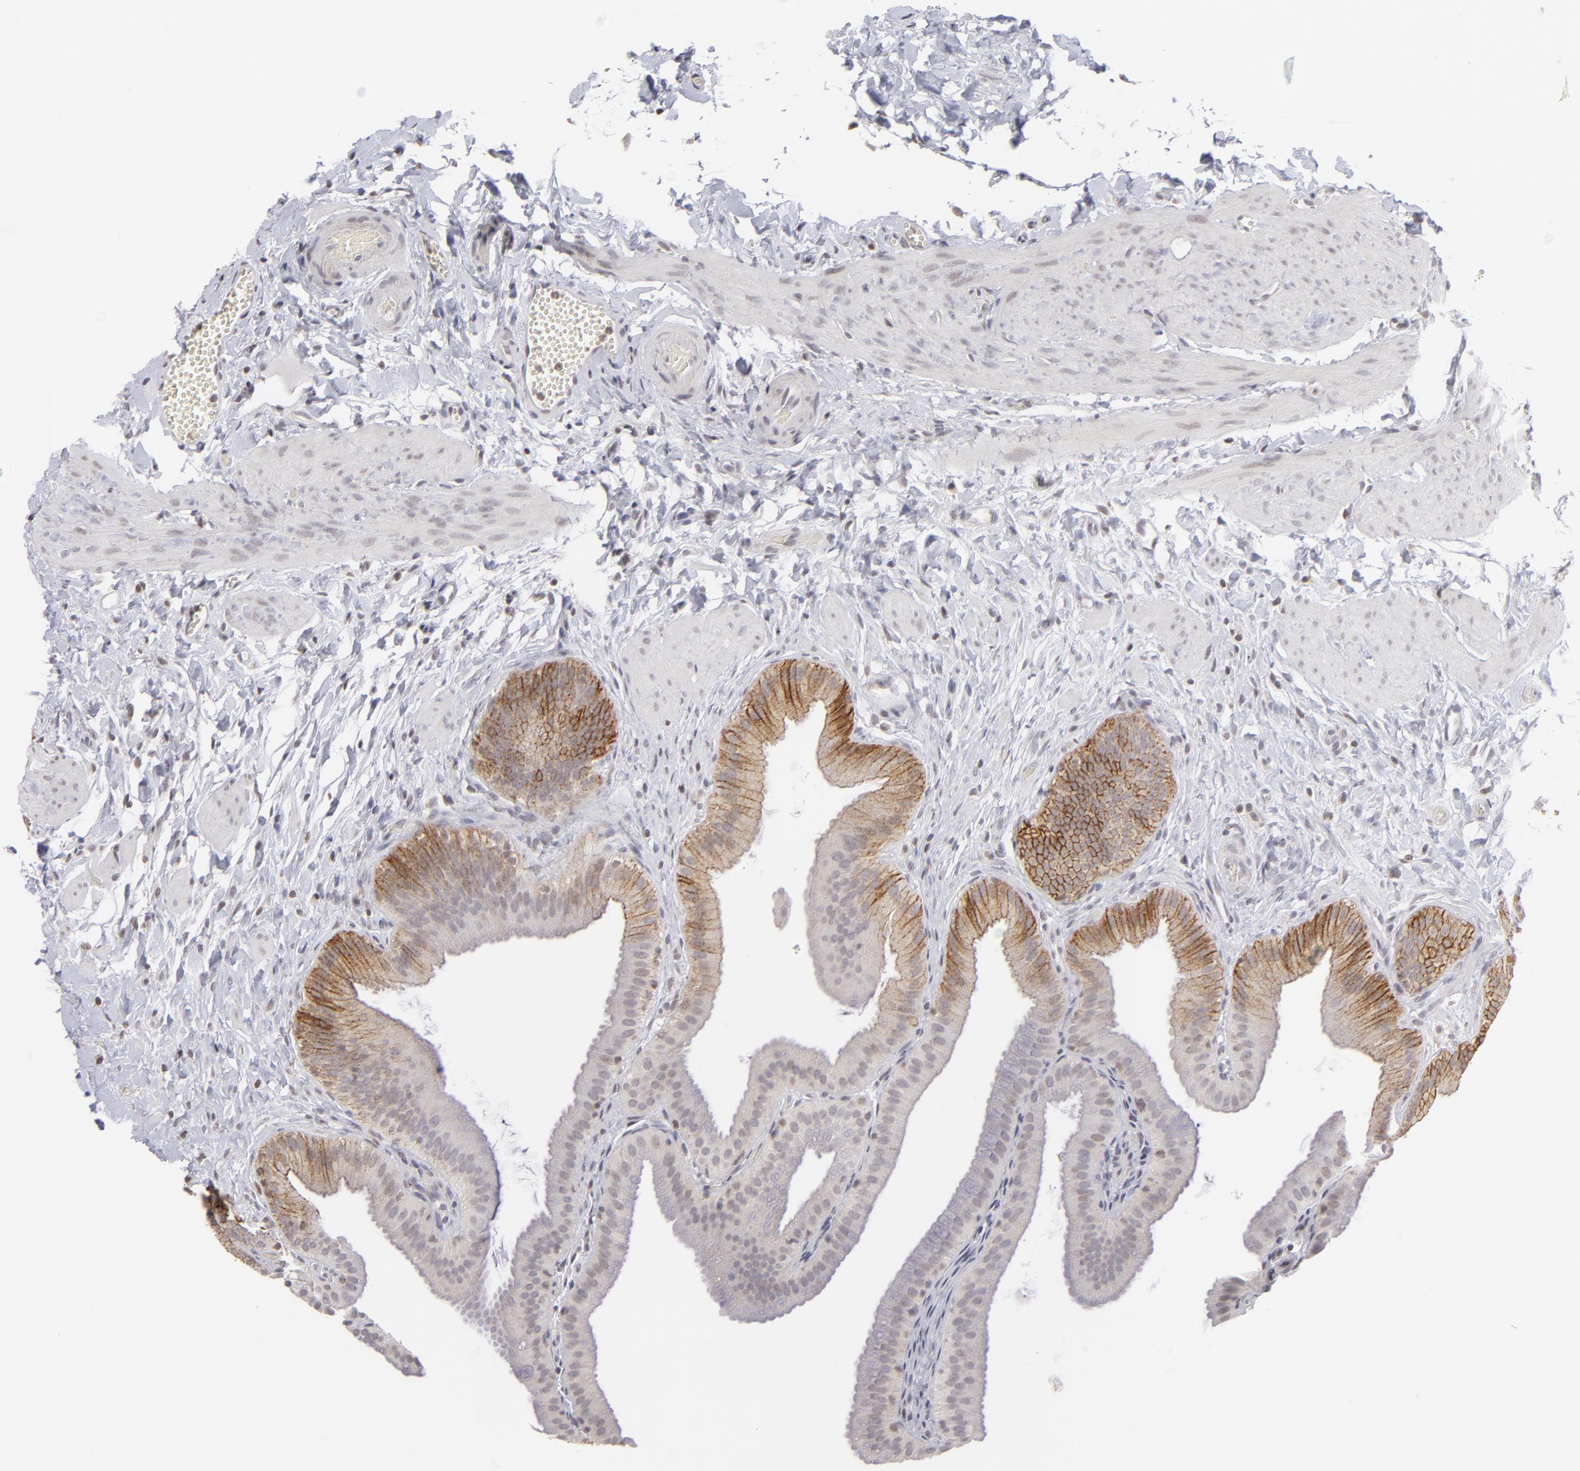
{"staining": {"intensity": "strong", "quantity": "25%-75%", "location": "cytoplasmic/membranous"}, "tissue": "gallbladder", "cell_type": "Glandular cells", "image_type": "normal", "snomed": [{"axis": "morphology", "description": "Normal tissue, NOS"}, {"axis": "topography", "description": "Gallbladder"}], "caption": "IHC (DAB (3,3'-diaminobenzidine)) staining of benign gallbladder displays strong cytoplasmic/membranous protein positivity in approximately 25%-75% of glandular cells.", "gene": "CLDN2", "patient": {"sex": "female", "age": 63}}